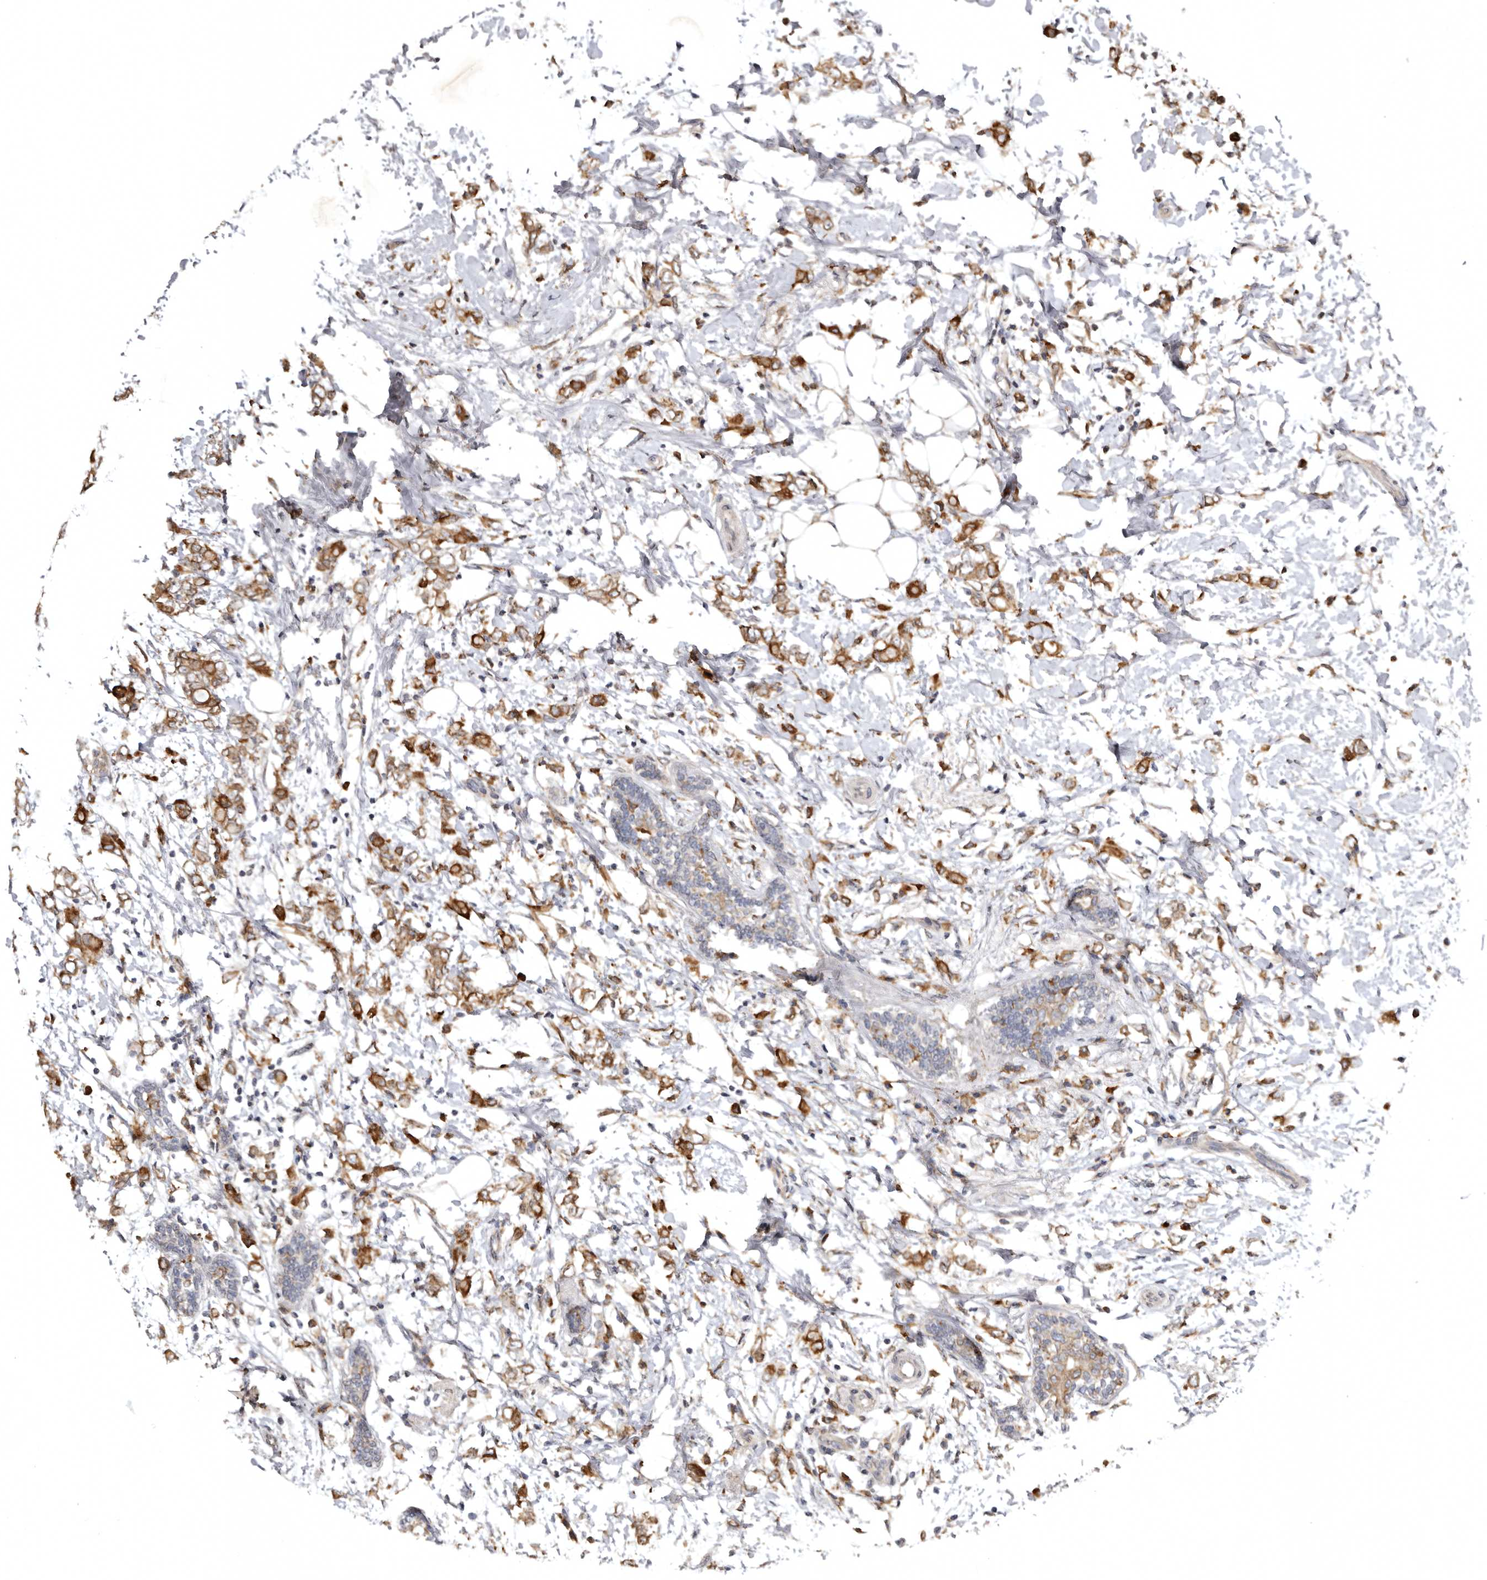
{"staining": {"intensity": "moderate", "quantity": ">75%", "location": "cytoplasmic/membranous"}, "tissue": "breast cancer", "cell_type": "Tumor cells", "image_type": "cancer", "snomed": [{"axis": "morphology", "description": "Normal tissue, NOS"}, {"axis": "morphology", "description": "Lobular carcinoma"}, {"axis": "topography", "description": "Breast"}], "caption": "Tumor cells display medium levels of moderate cytoplasmic/membranous staining in about >75% of cells in human lobular carcinoma (breast).", "gene": "INKA2", "patient": {"sex": "female", "age": 47}}